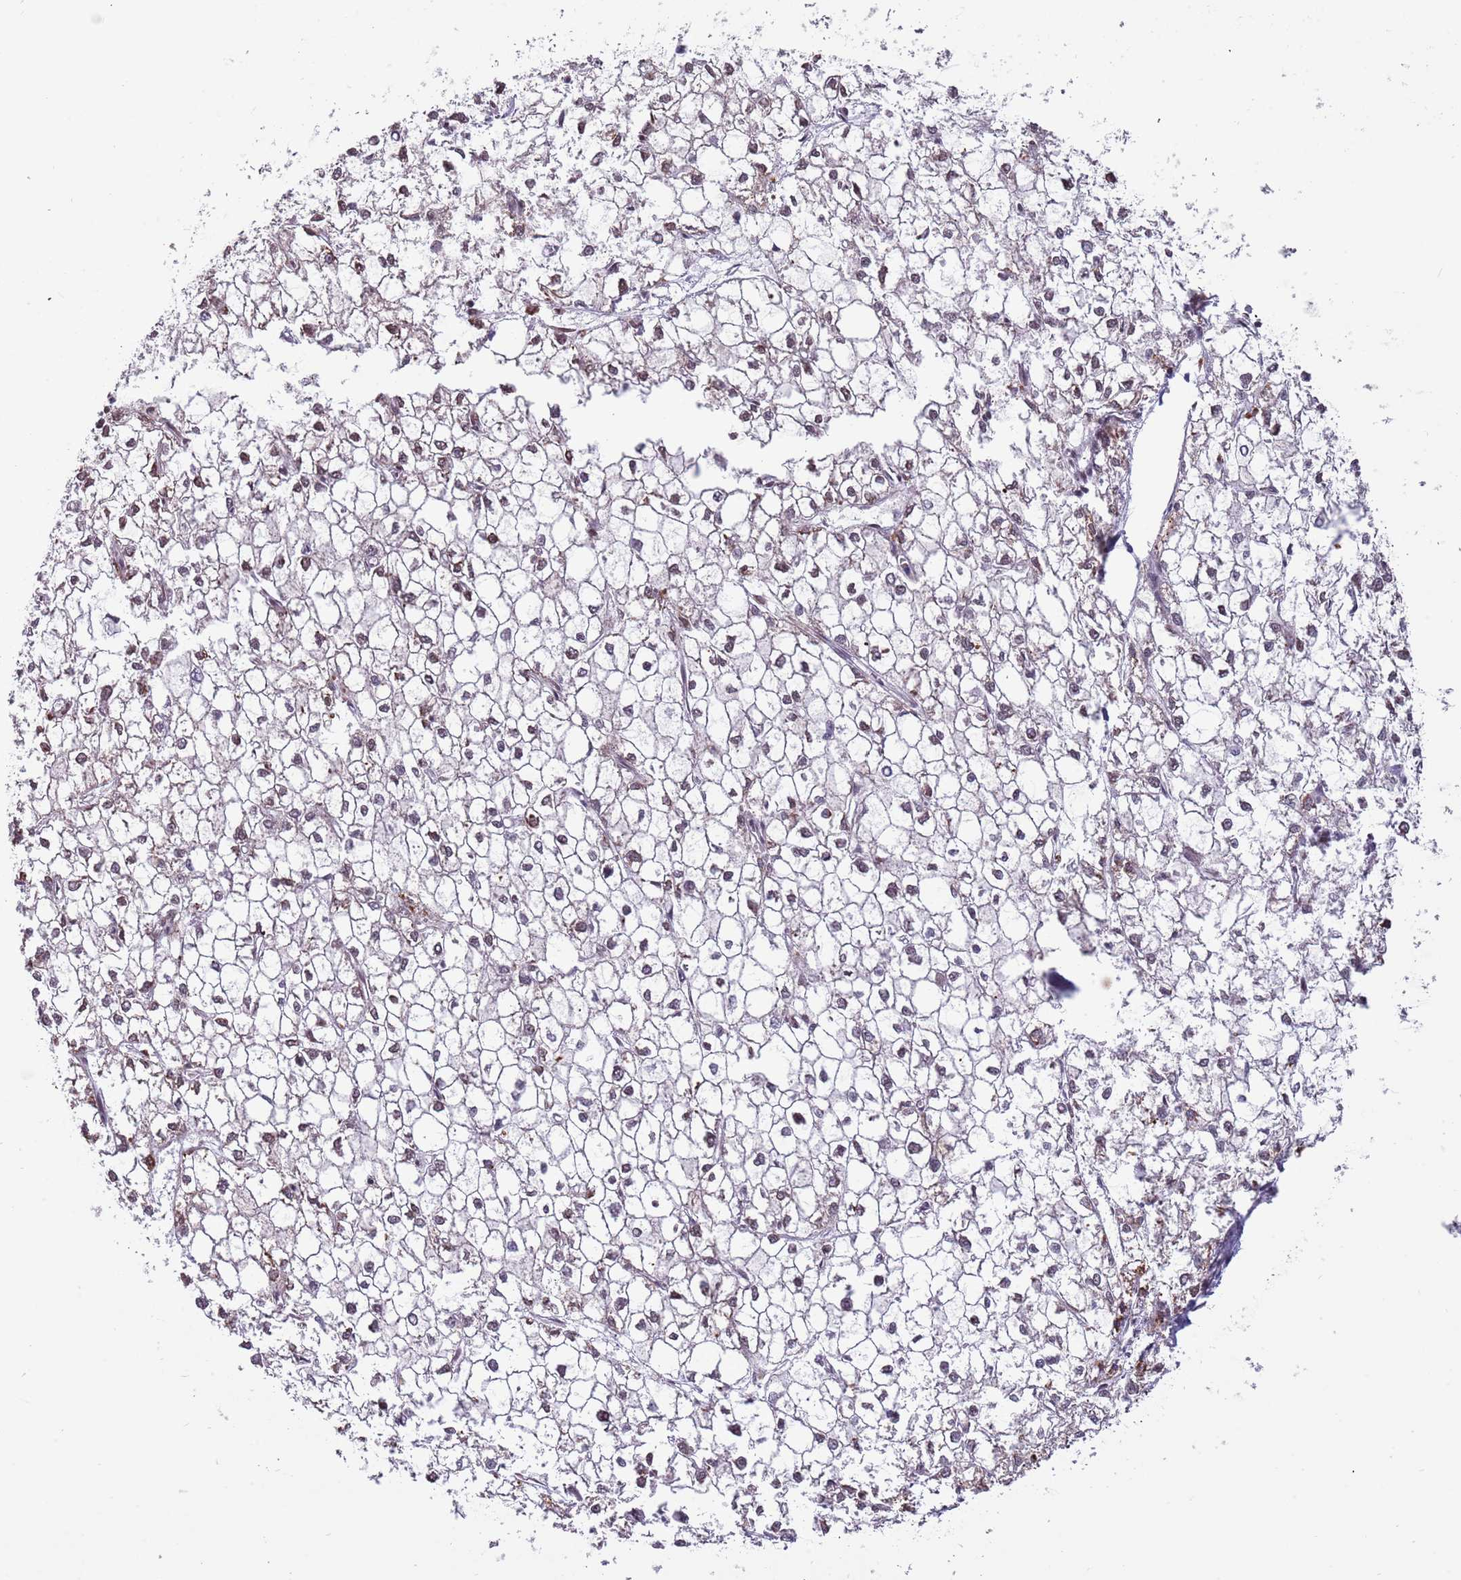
{"staining": {"intensity": "weak", "quantity": "<25%", "location": "nuclear"}, "tissue": "liver cancer", "cell_type": "Tumor cells", "image_type": "cancer", "snomed": [{"axis": "morphology", "description": "Carcinoma, Hepatocellular, NOS"}, {"axis": "topography", "description": "Liver"}], "caption": "Tumor cells show no significant staining in liver hepatocellular carcinoma.", "gene": "BARD1", "patient": {"sex": "female", "age": 43}}